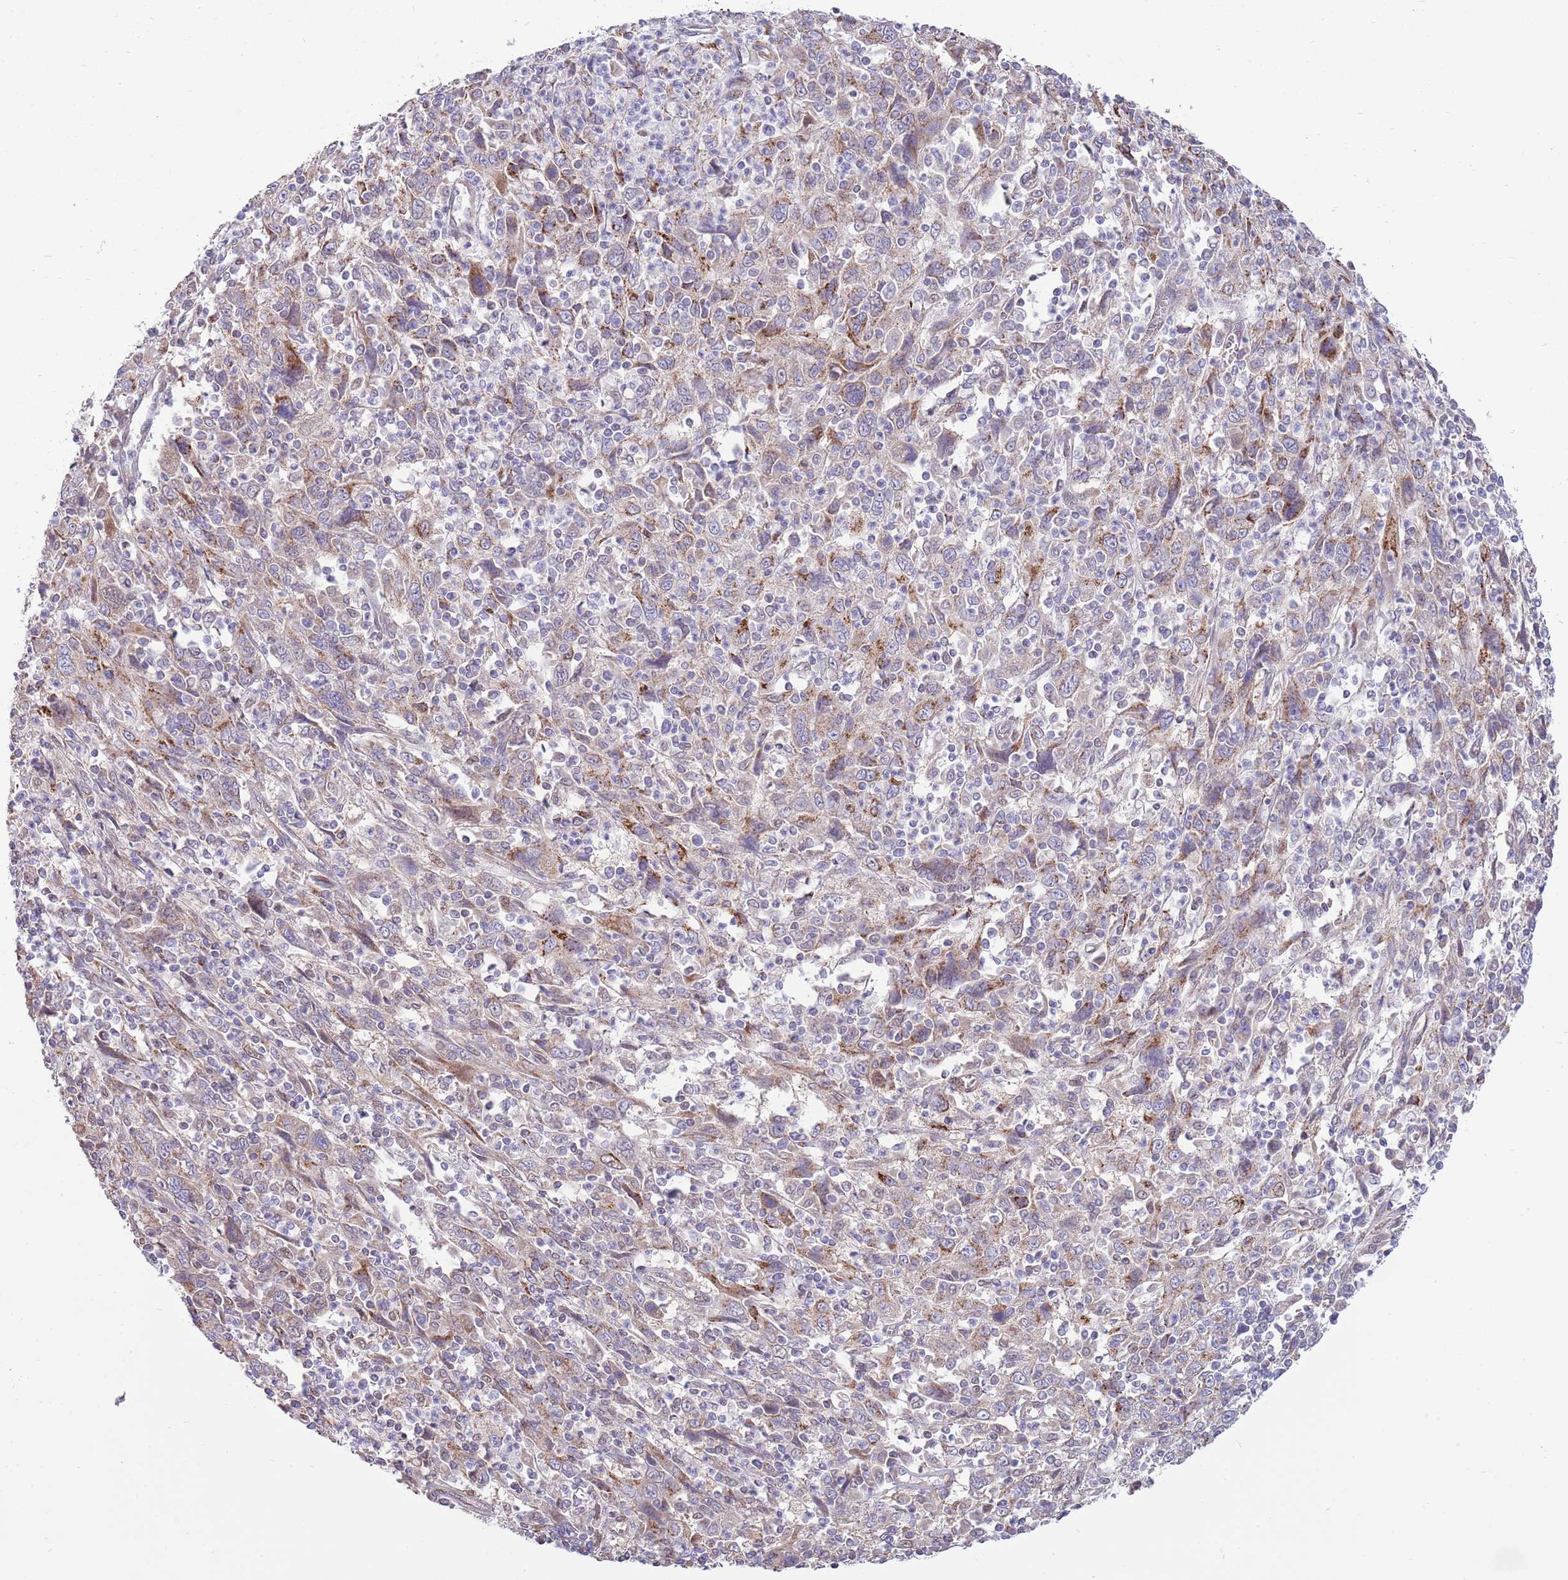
{"staining": {"intensity": "weak", "quantity": "25%-75%", "location": "cytoplasmic/membranous"}, "tissue": "cervical cancer", "cell_type": "Tumor cells", "image_type": "cancer", "snomed": [{"axis": "morphology", "description": "Squamous cell carcinoma, NOS"}, {"axis": "topography", "description": "Cervix"}], "caption": "Tumor cells exhibit low levels of weak cytoplasmic/membranous staining in approximately 25%-75% of cells in human cervical squamous cell carcinoma.", "gene": "ARL2BP", "patient": {"sex": "female", "age": 46}}